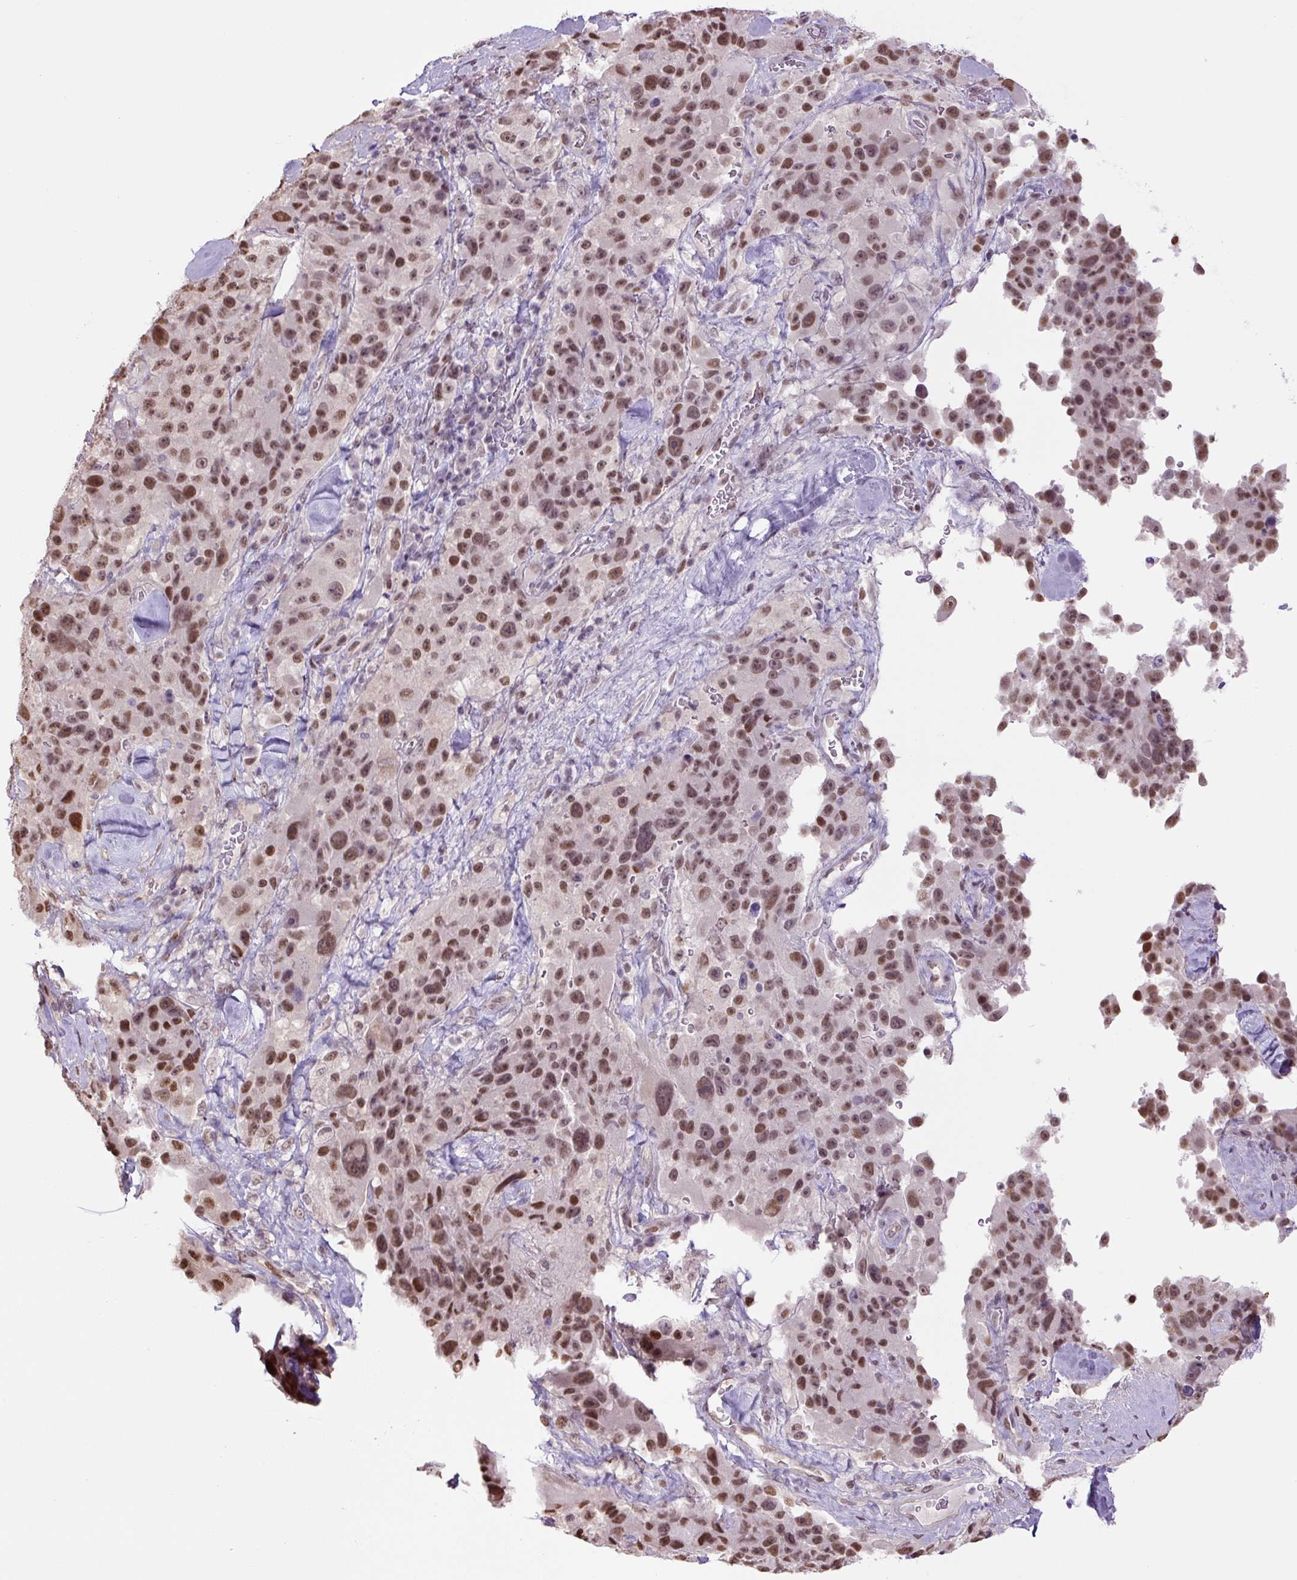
{"staining": {"intensity": "moderate", "quantity": ">75%", "location": "nuclear"}, "tissue": "melanoma", "cell_type": "Tumor cells", "image_type": "cancer", "snomed": [{"axis": "morphology", "description": "Malignant melanoma, Metastatic site"}, {"axis": "topography", "description": "Lymph node"}], "caption": "Tumor cells show moderate nuclear staining in about >75% of cells in melanoma.", "gene": "TCFL5", "patient": {"sex": "male", "age": 62}}